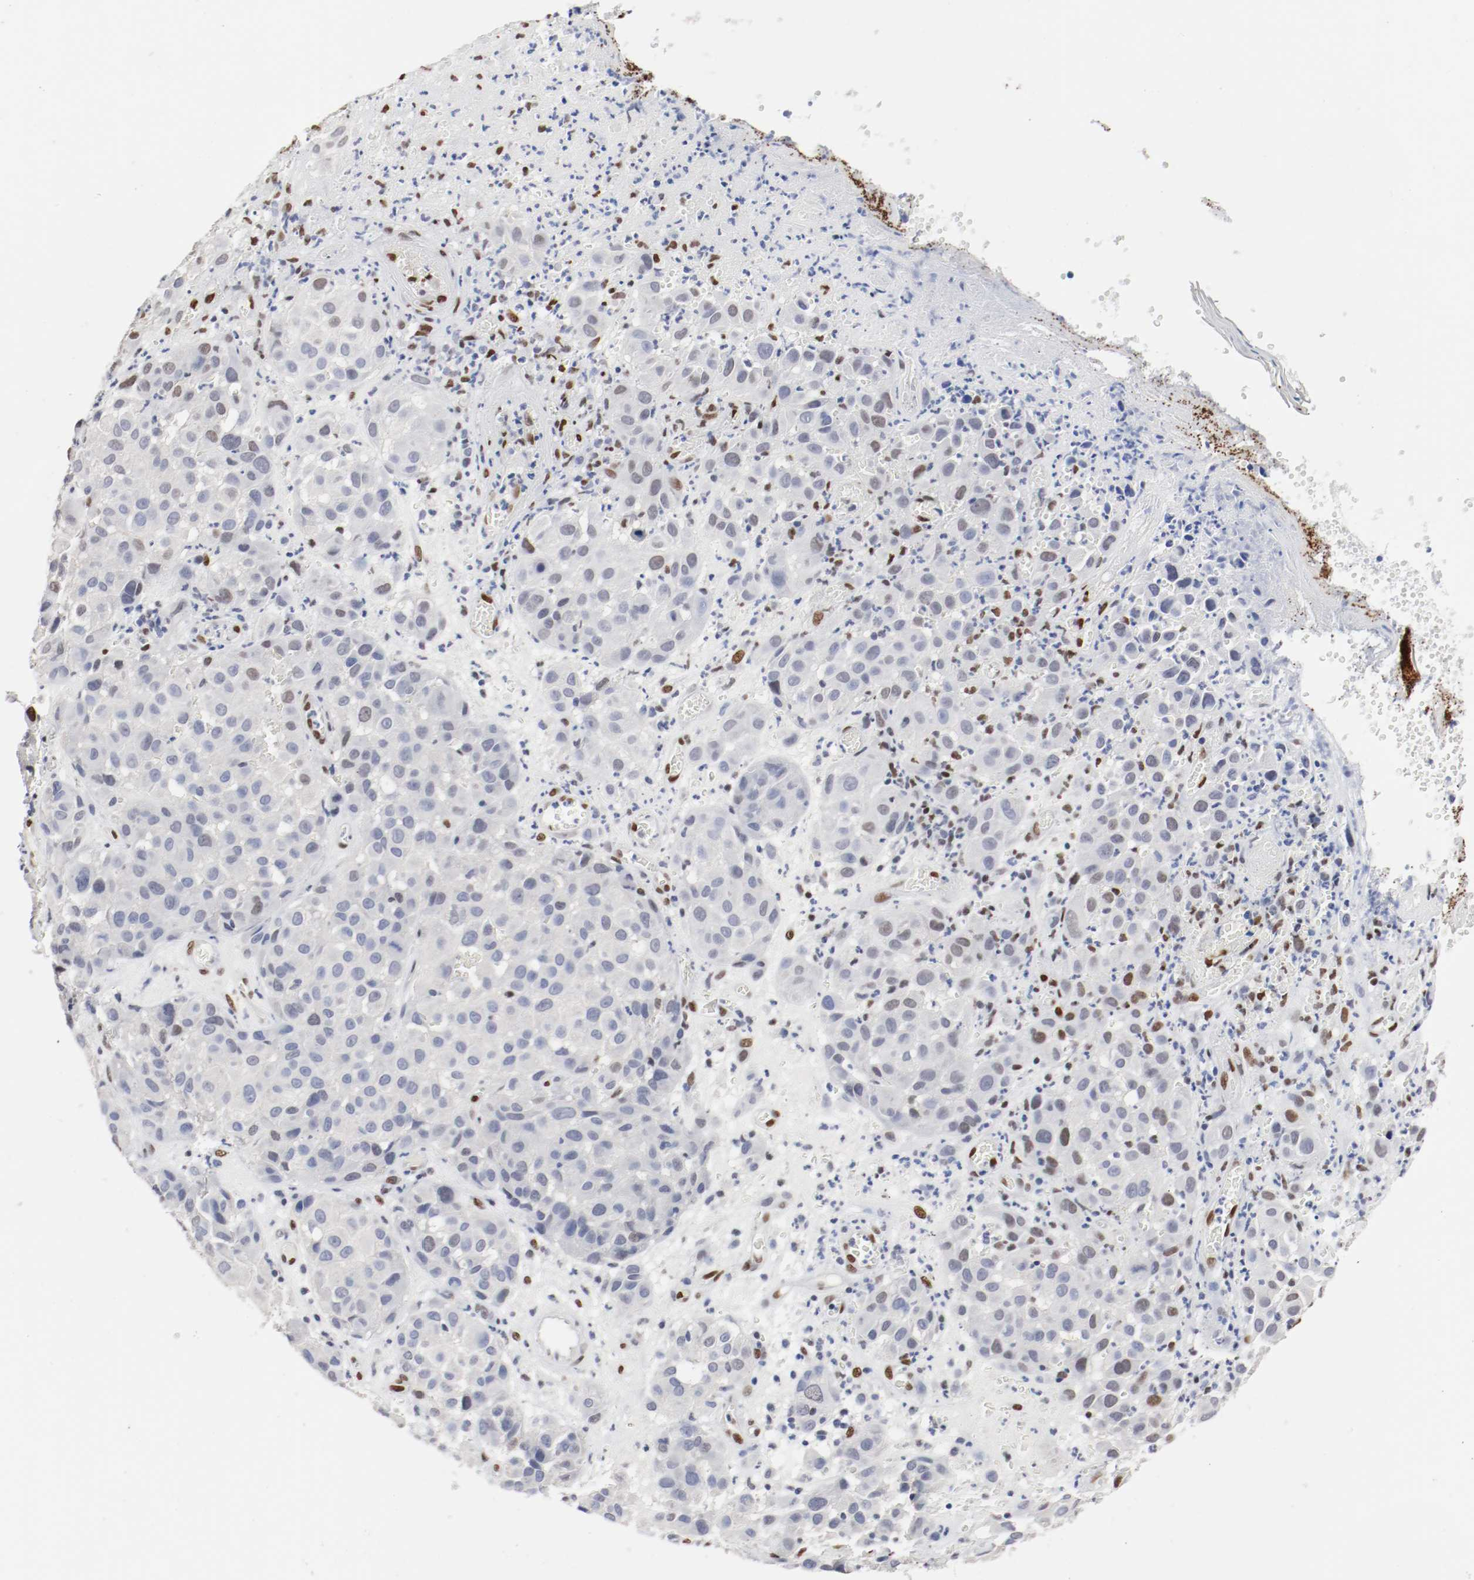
{"staining": {"intensity": "moderate", "quantity": "<25%", "location": "nuclear"}, "tissue": "melanoma", "cell_type": "Tumor cells", "image_type": "cancer", "snomed": [{"axis": "morphology", "description": "Malignant melanoma, NOS"}, {"axis": "topography", "description": "Skin"}], "caption": "Melanoma stained with a protein marker reveals moderate staining in tumor cells.", "gene": "FOSL2", "patient": {"sex": "female", "age": 21}}